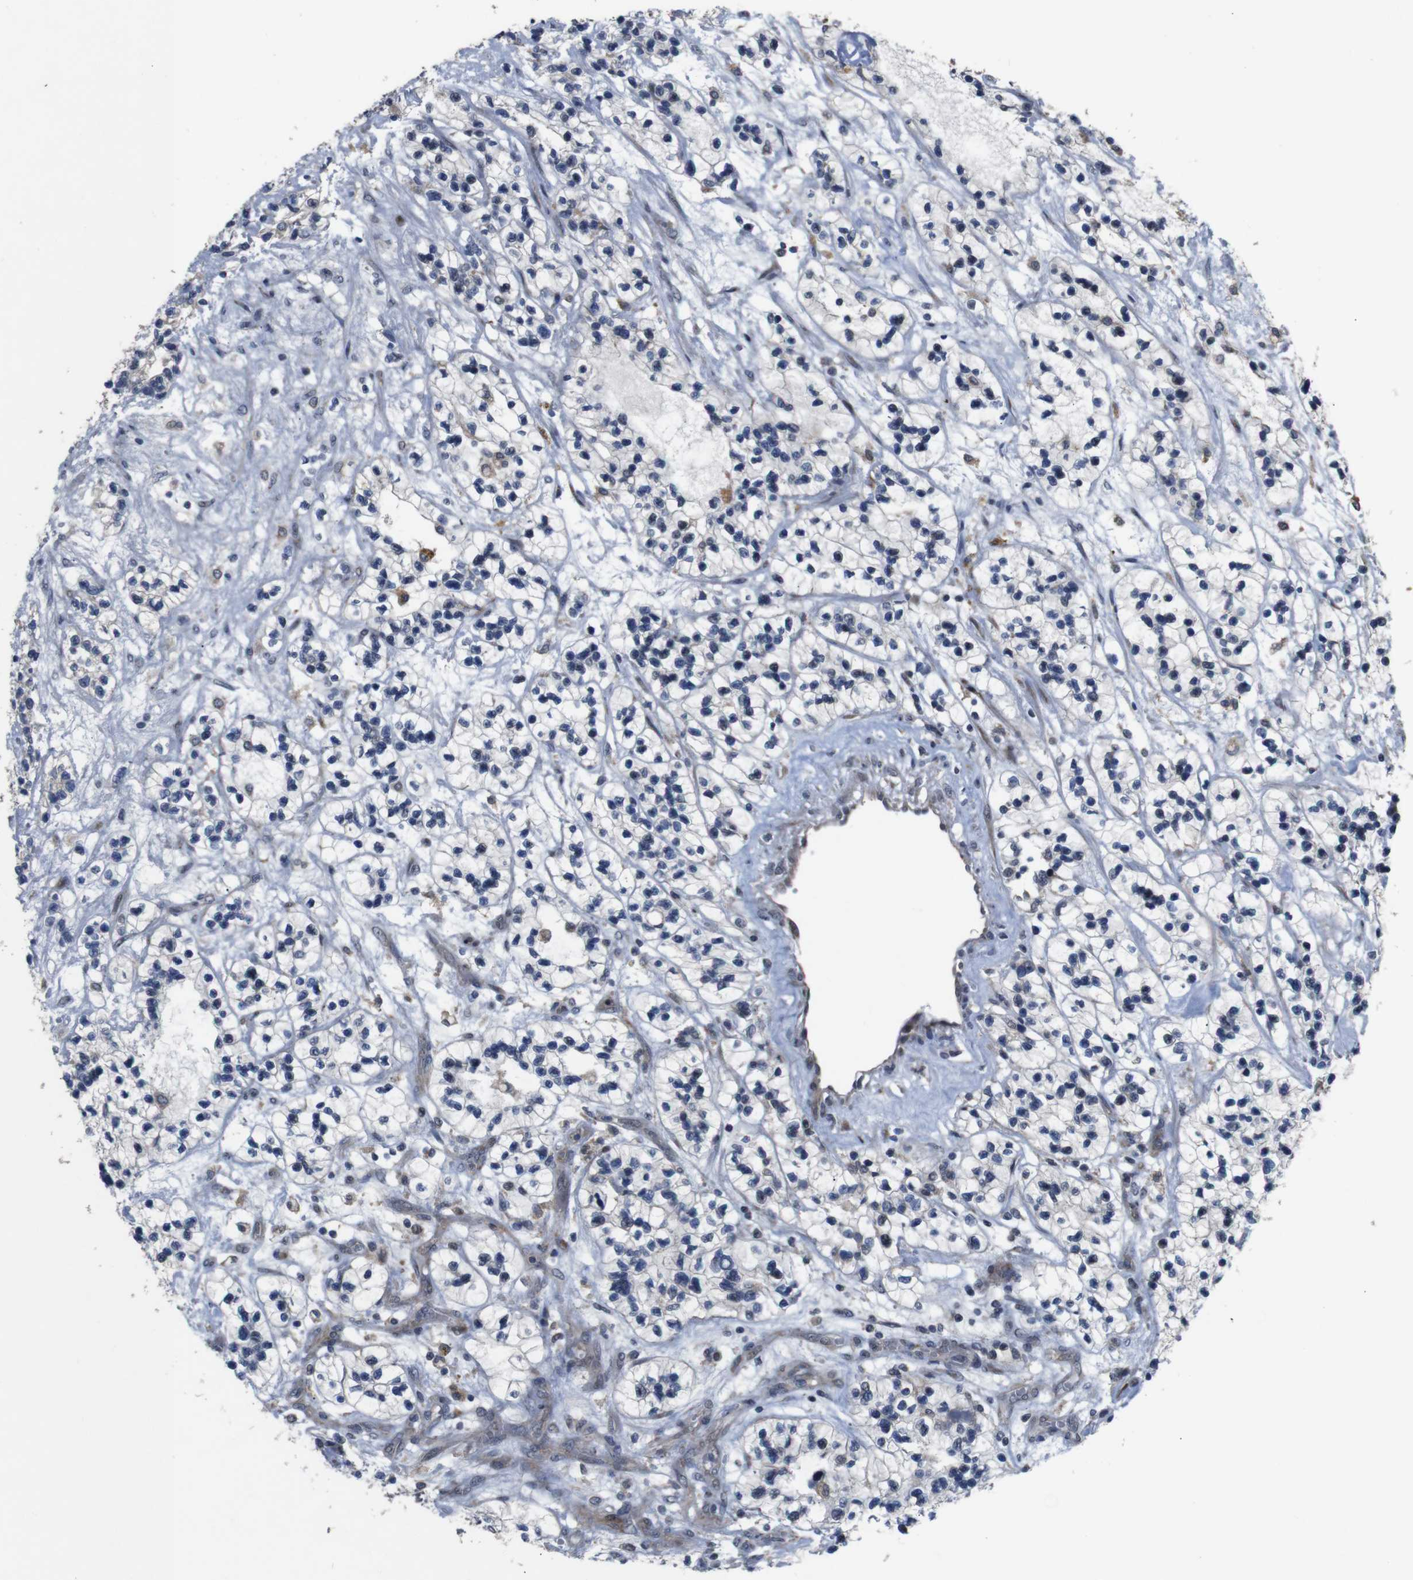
{"staining": {"intensity": "negative", "quantity": "none", "location": "none"}, "tissue": "renal cancer", "cell_type": "Tumor cells", "image_type": "cancer", "snomed": [{"axis": "morphology", "description": "Adenocarcinoma, NOS"}, {"axis": "topography", "description": "Kidney"}], "caption": "Tumor cells show no significant protein expression in renal cancer.", "gene": "ATP7B", "patient": {"sex": "female", "age": 57}}